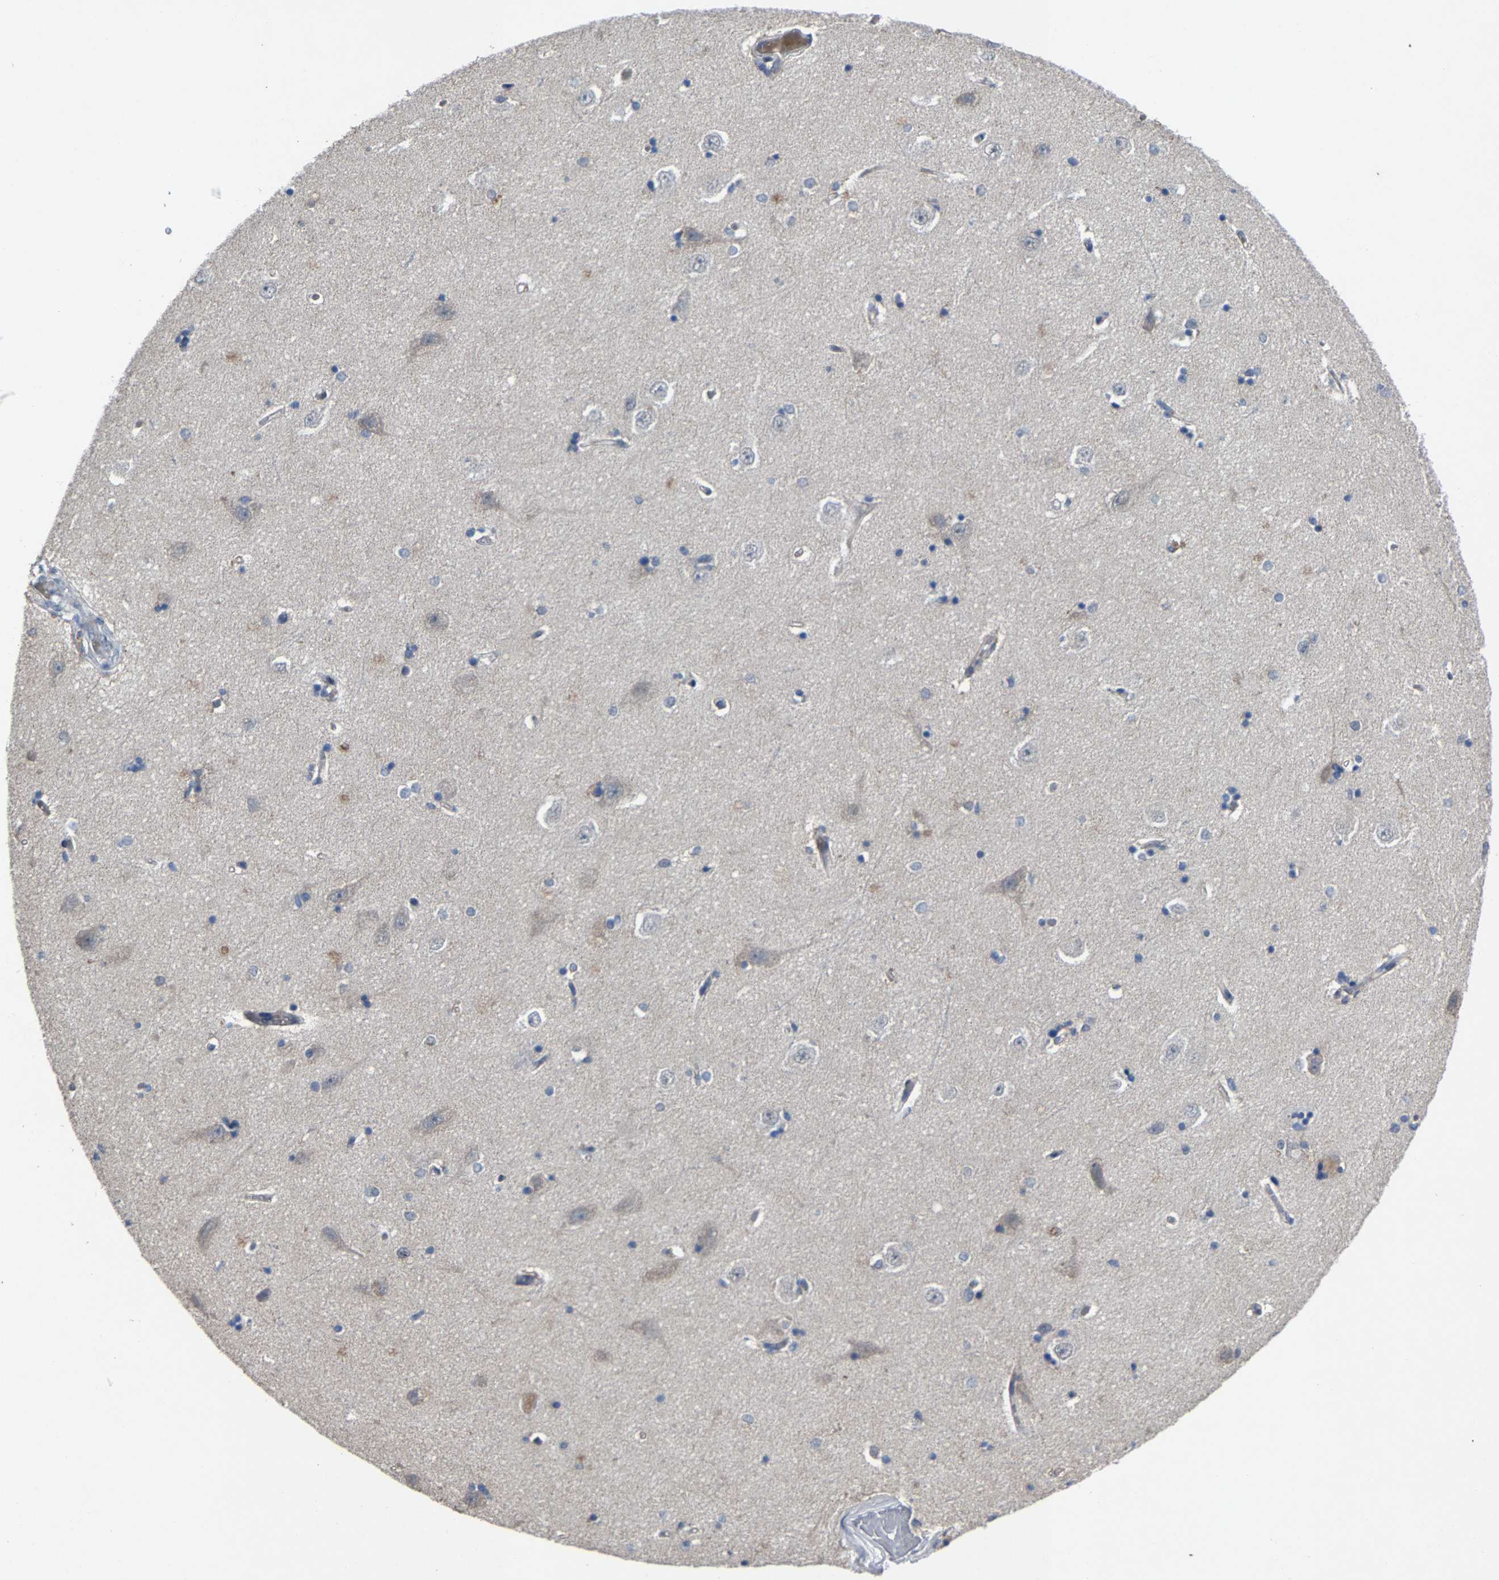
{"staining": {"intensity": "moderate", "quantity": "<25%", "location": "nuclear"}, "tissue": "hippocampus", "cell_type": "Glial cells", "image_type": "normal", "snomed": [{"axis": "morphology", "description": "Normal tissue, NOS"}, {"axis": "topography", "description": "Hippocampus"}], "caption": "Immunohistochemical staining of normal human hippocampus demonstrates moderate nuclear protein expression in approximately <25% of glial cells. The protein is shown in brown color, while the nuclei are stained blue.", "gene": "LSM8", "patient": {"sex": "male", "age": 45}}